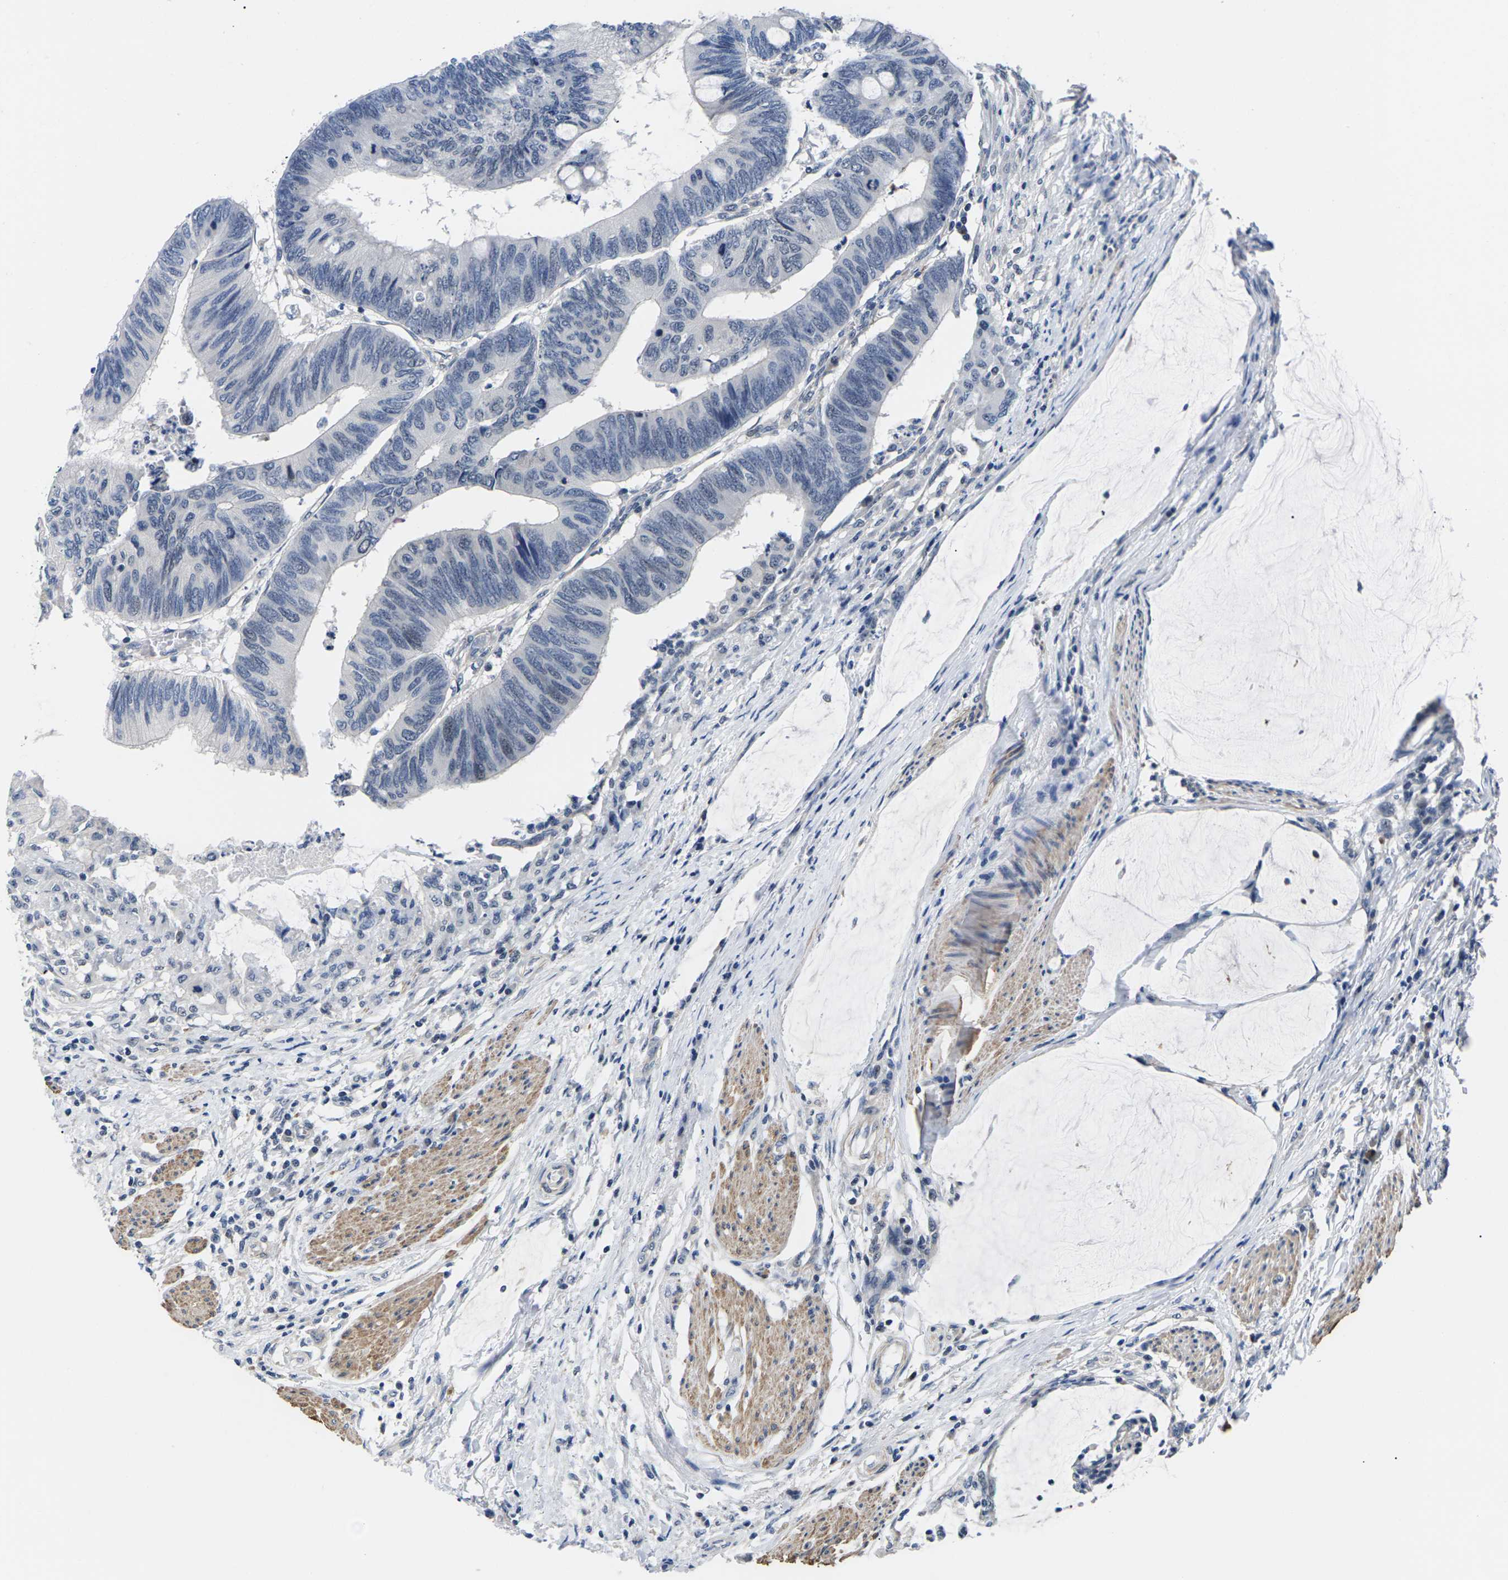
{"staining": {"intensity": "negative", "quantity": "none", "location": "none"}, "tissue": "colorectal cancer", "cell_type": "Tumor cells", "image_type": "cancer", "snomed": [{"axis": "morphology", "description": "Normal tissue, NOS"}, {"axis": "morphology", "description": "Adenocarcinoma, NOS"}, {"axis": "topography", "description": "Rectum"}, {"axis": "topography", "description": "Peripheral nerve tissue"}], "caption": "This photomicrograph is of adenocarcinoma (colorectal) stained with IHC to label a protein in brown with the nuclei are counter-stained blue. There is no staining in tumor cells. (Stains: DAB (3,3'-diaminobenzidine) IHC with hematoxylin counter stain, Microscopy: brightfield microscopy at high magnification).", "gene": "ST6GAL2", "patient": {"sex": "male", "age": 92}}